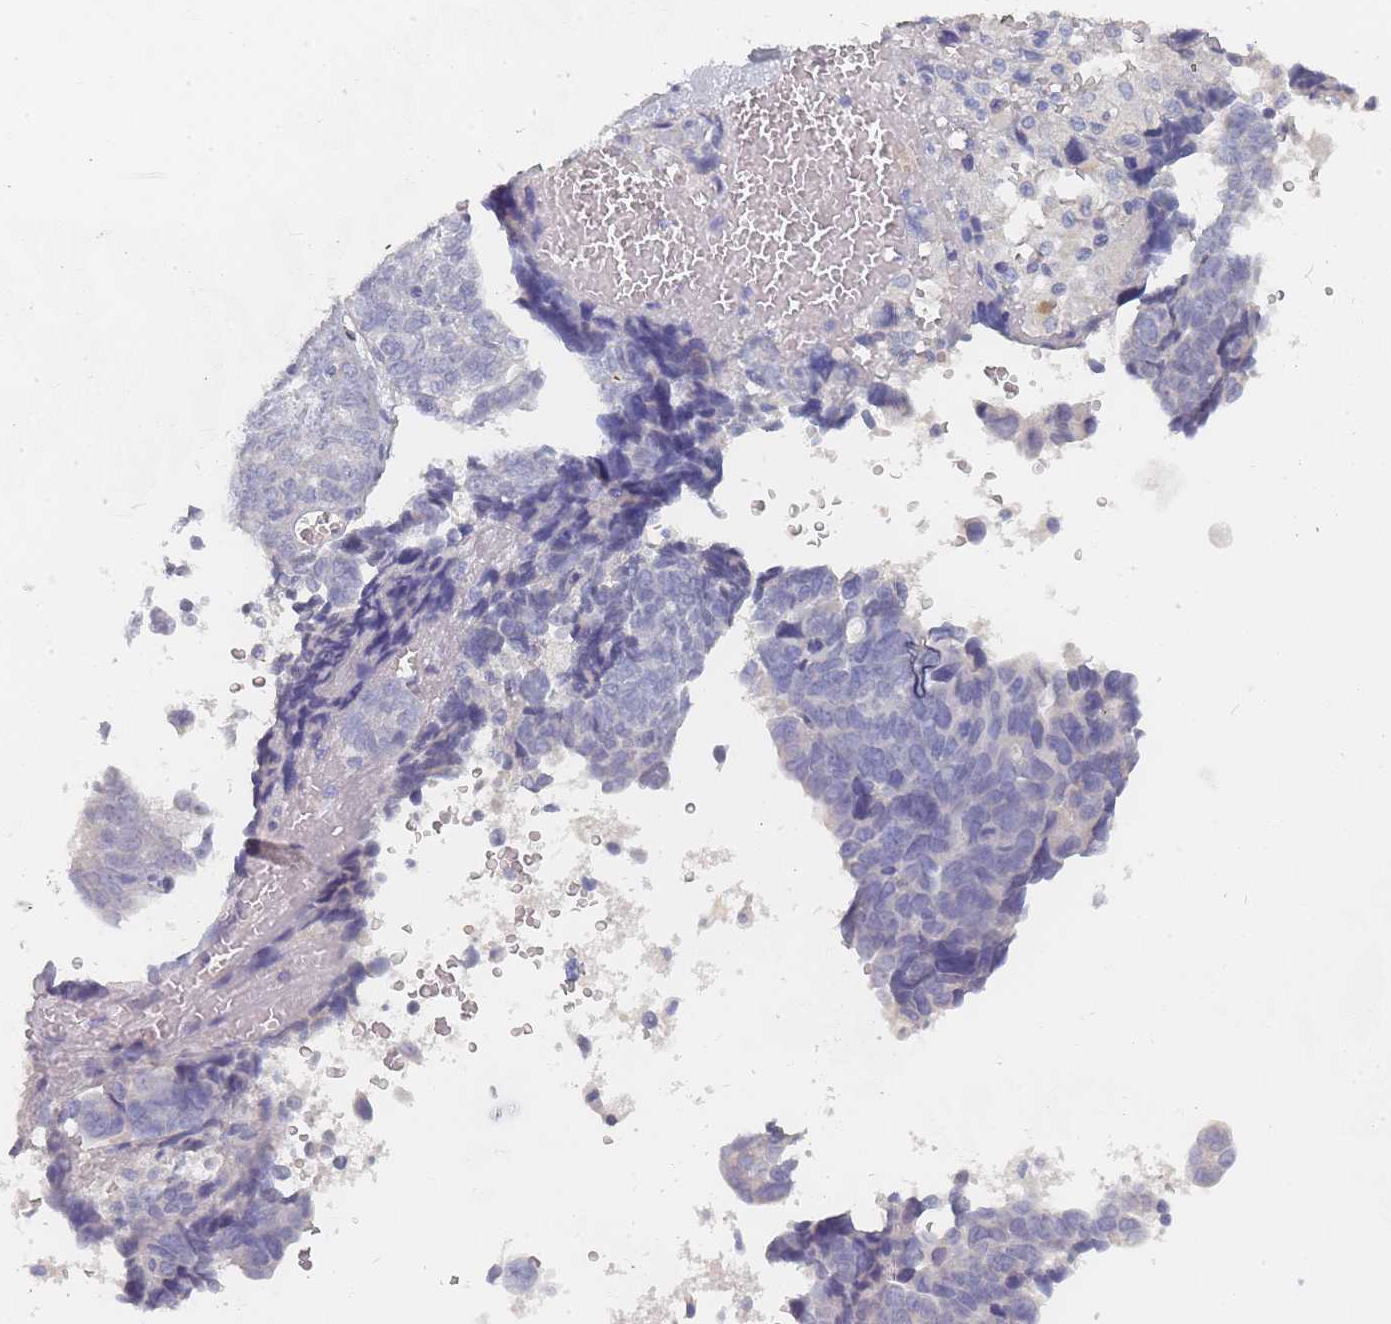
{"staining": {"intensity": "negative", "quantity": "none", "location": "none"}, "tissue": "ovarian cancer", "cell_type": "Tumor cells", "image_type": "cancer", "snomed": [{"axis": "morphology", "description": "Cystadenocarcinoma, serous, NOS"}, {"axis": "topography", "description": "Ovary"}], "caption": "Tumor cells show no significant protein expression in ovarian cancer.", "gene": "SLC35E4", "patient": {"sex": "female", "age": 79}}